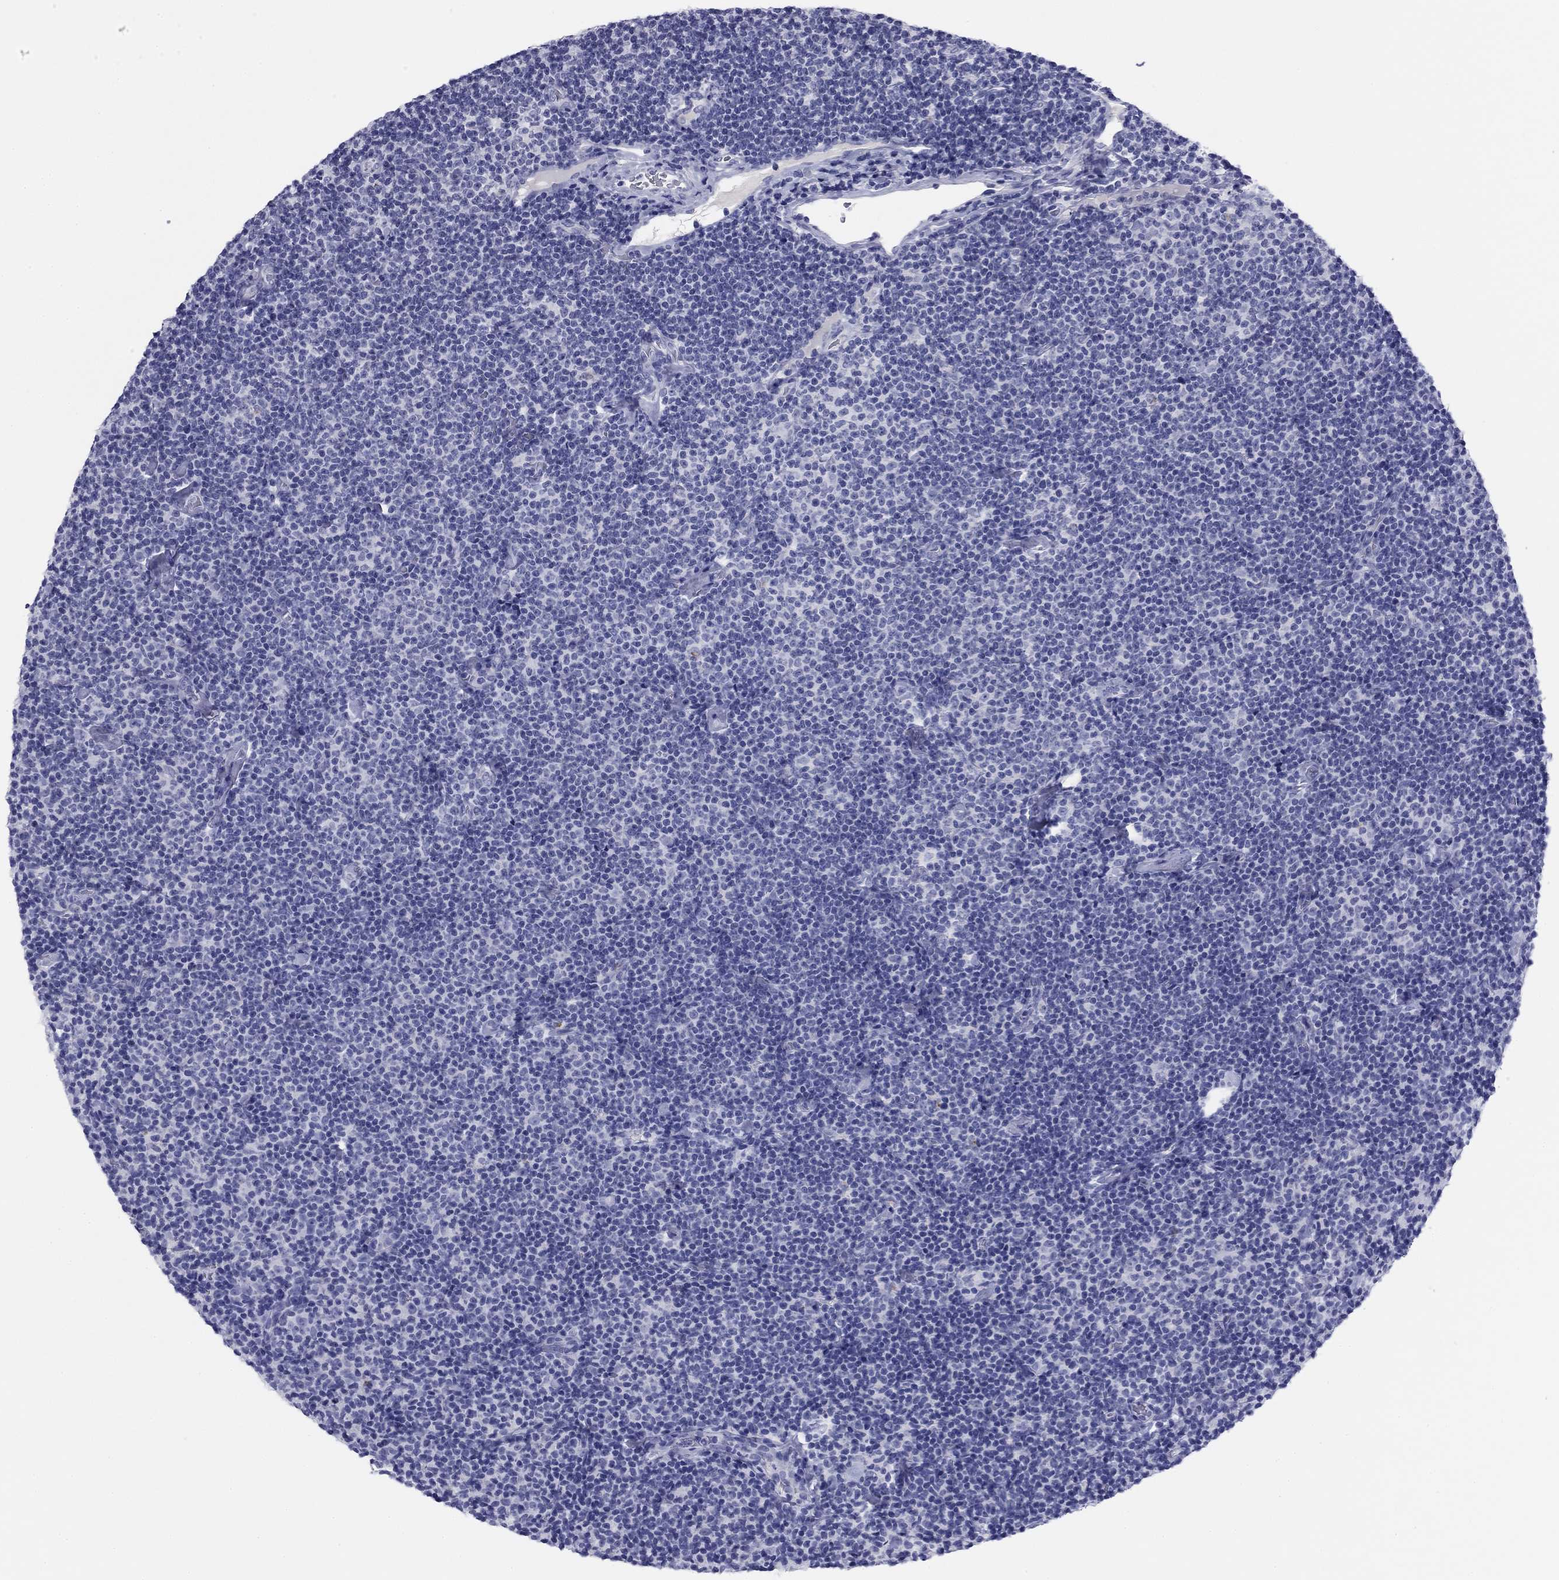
{"staining": {"intensity": "negative", "quantity": "none", "location": "none"}, "tissue": "lymphoma", "cell_type": "Tumor cells", "image_type": "cancer", "snomed": [{"axis": "morphology", "description": "Malignant lymphoma, non-Hodgkin's type, Low grade"}, {"axis": "topography", "description": "Lymph node"}], "caption": "Human low-grade malignant lymphoma, non-Hodgkin's type stained for a protein using IHC displays no expression in tumor cells.", "gene": "ABCC2", "patient": {"sex": "male", "age": 81}}